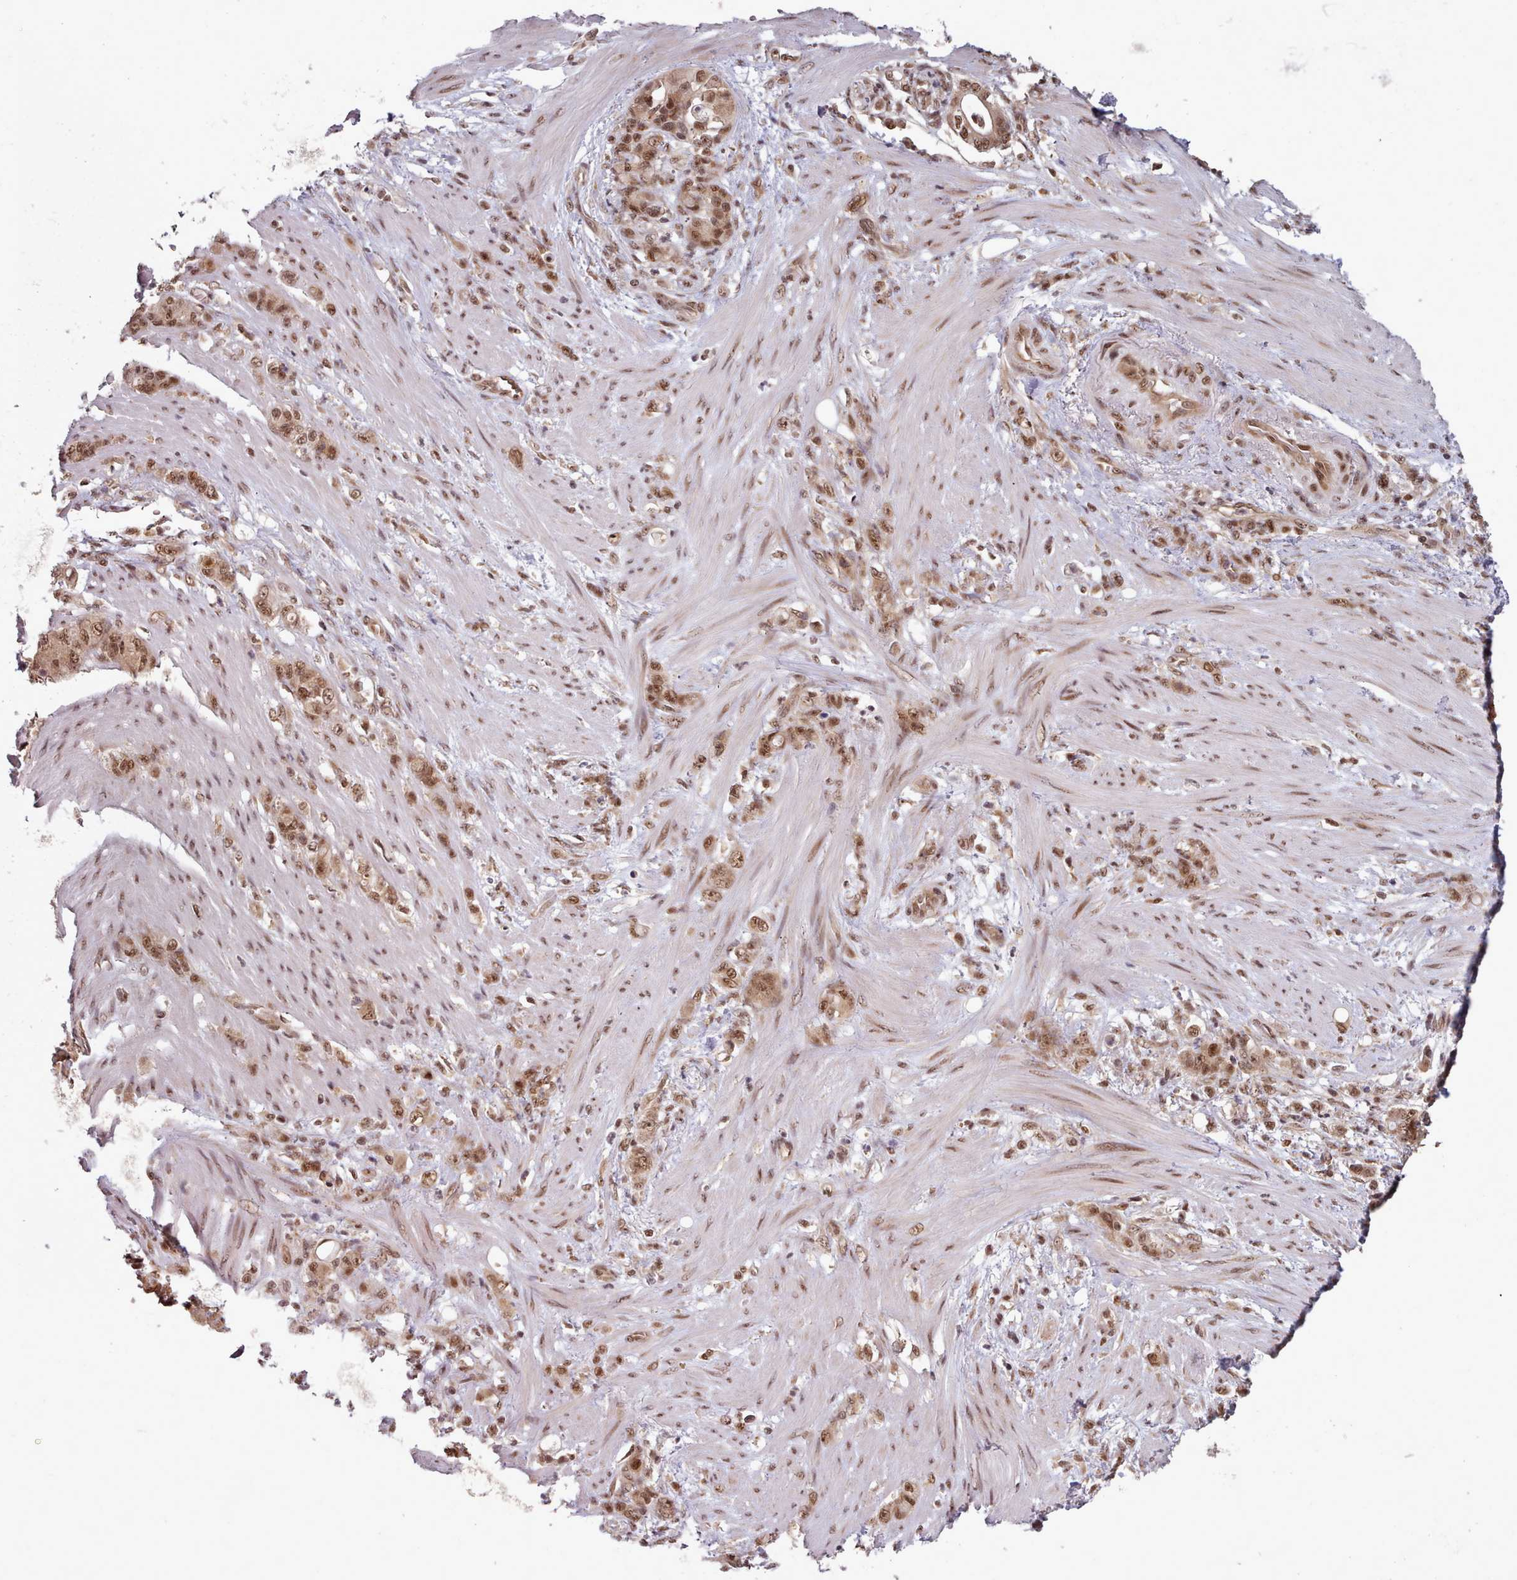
{"staining": {"intensity": "moderate", "quantity": ">75%", "location": "cytoplasmic/membranous,nuclear"}, "tissue": "stomach cancer", "cell_type": "Tumor cells", "image_type": "cancer", "snomed": [{"axis": "morphology", "description": "Normal tissue, NOS"}, {"axis": "morphology", "description": "Adenocarcinoma, NOS"}, {"axis": "topography", "description": "Stomach"}], "caption": "A brown stain highlights moderate cytoplasmic/membranous and nuclear positivity of a protein in human adenocarcinoma (stomach) tumor cells.", "gene": "DHX8", "patient": {"sex": "female", "age": 79}}